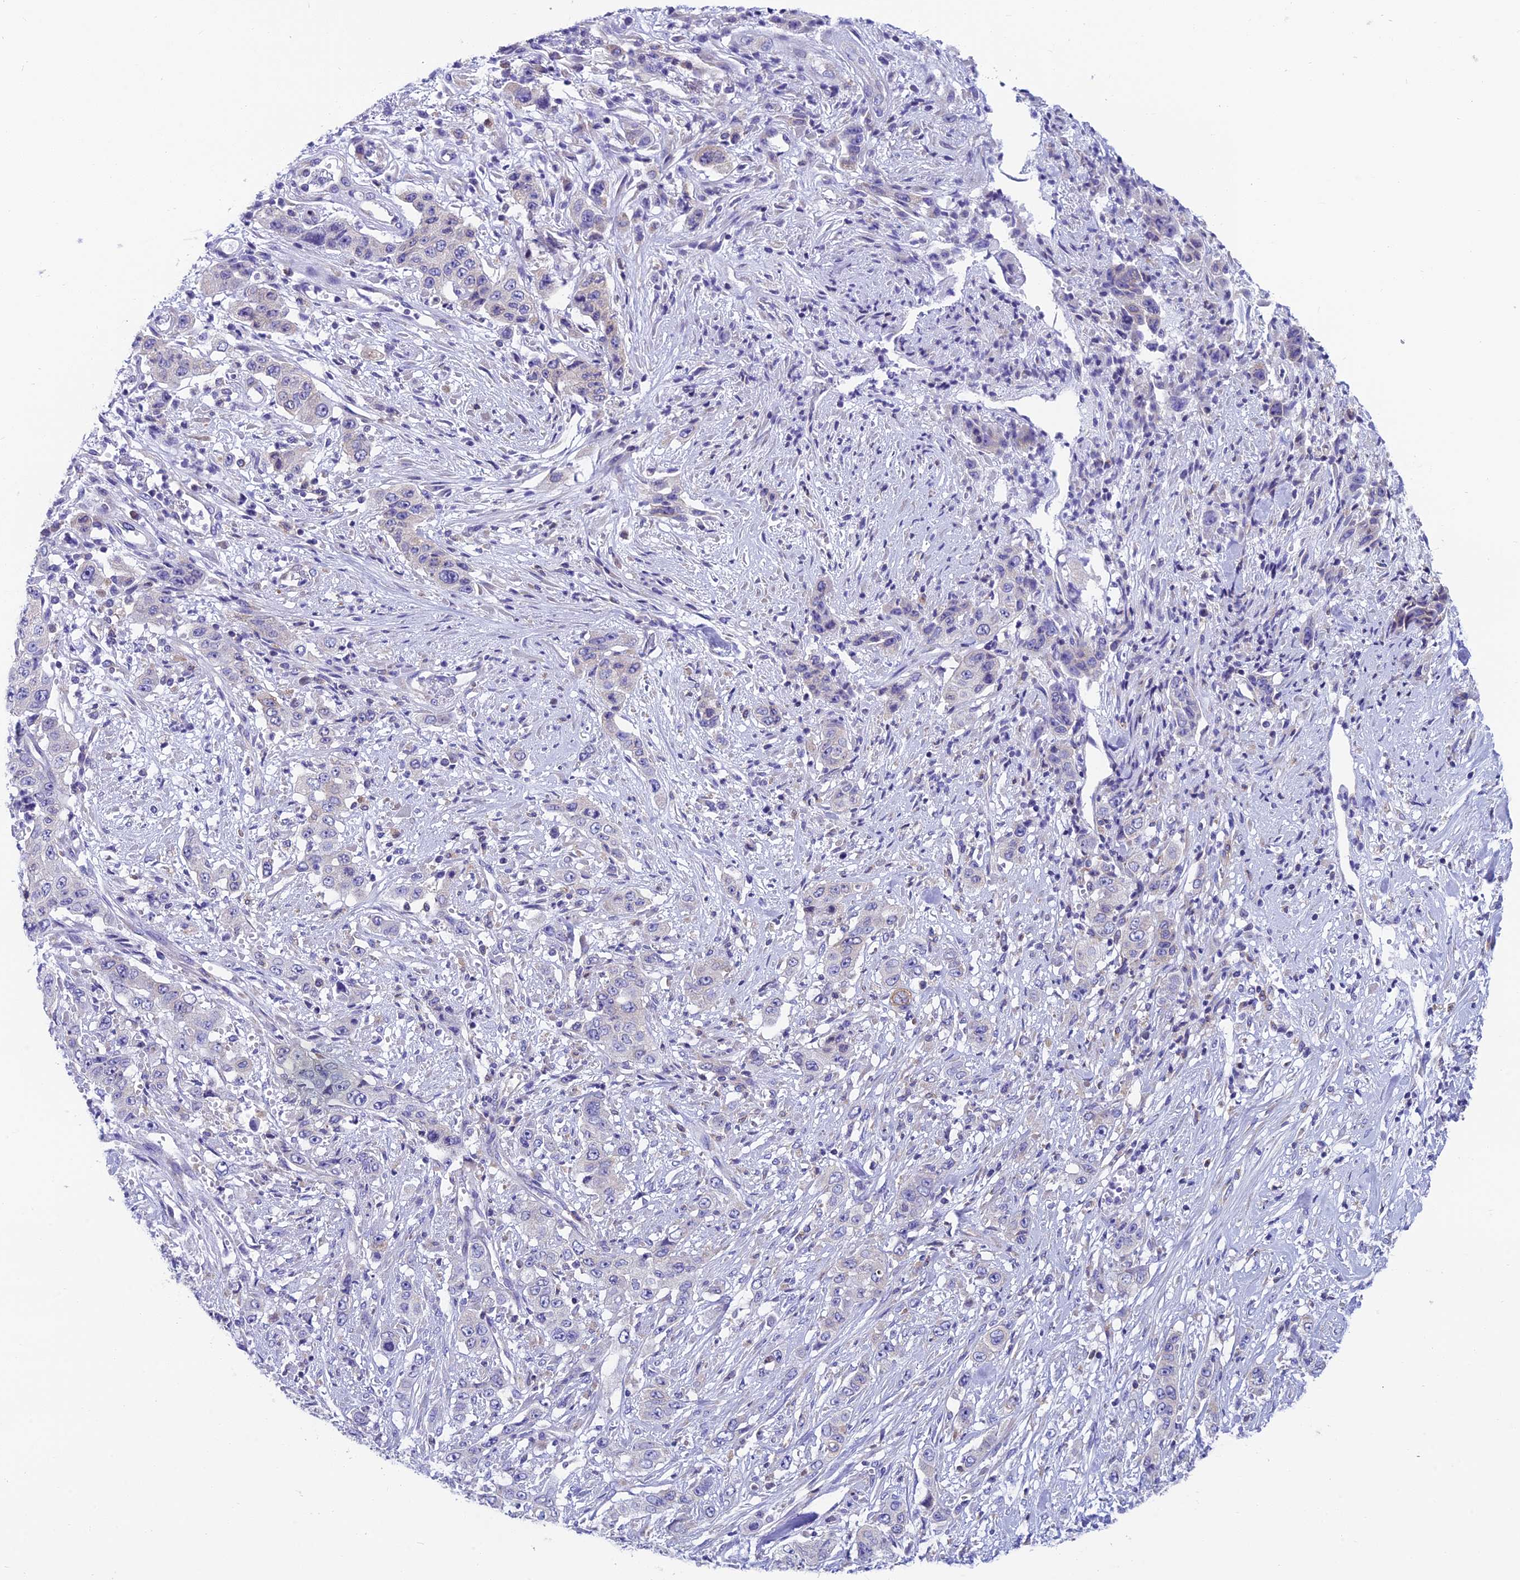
{"staining": {"intensity": "negative", "quantity": "none", "location": "none"}, "tissue": "stomach cancer", "cell_type": "Tumor cells", "image_type": "cancer", "snomed": [{"axis": "morphology", "description": "Adenocarcinoma, NOS"}, {"axis": "topography", "description": "Stomach, upper"}], "caption": "Immunohistochemistry micrograph of adenocarcinoma (stomach) stained for a protein (brown), which demonstrates no expression in tumor cells. The staining is performed using DAB (3,3'-diaminobenzidine) brown chromogen with nuclei counter-stained in using hematoxylin.", "gene": "REEP4", "patient": {"sex": "male", "age": 62}}